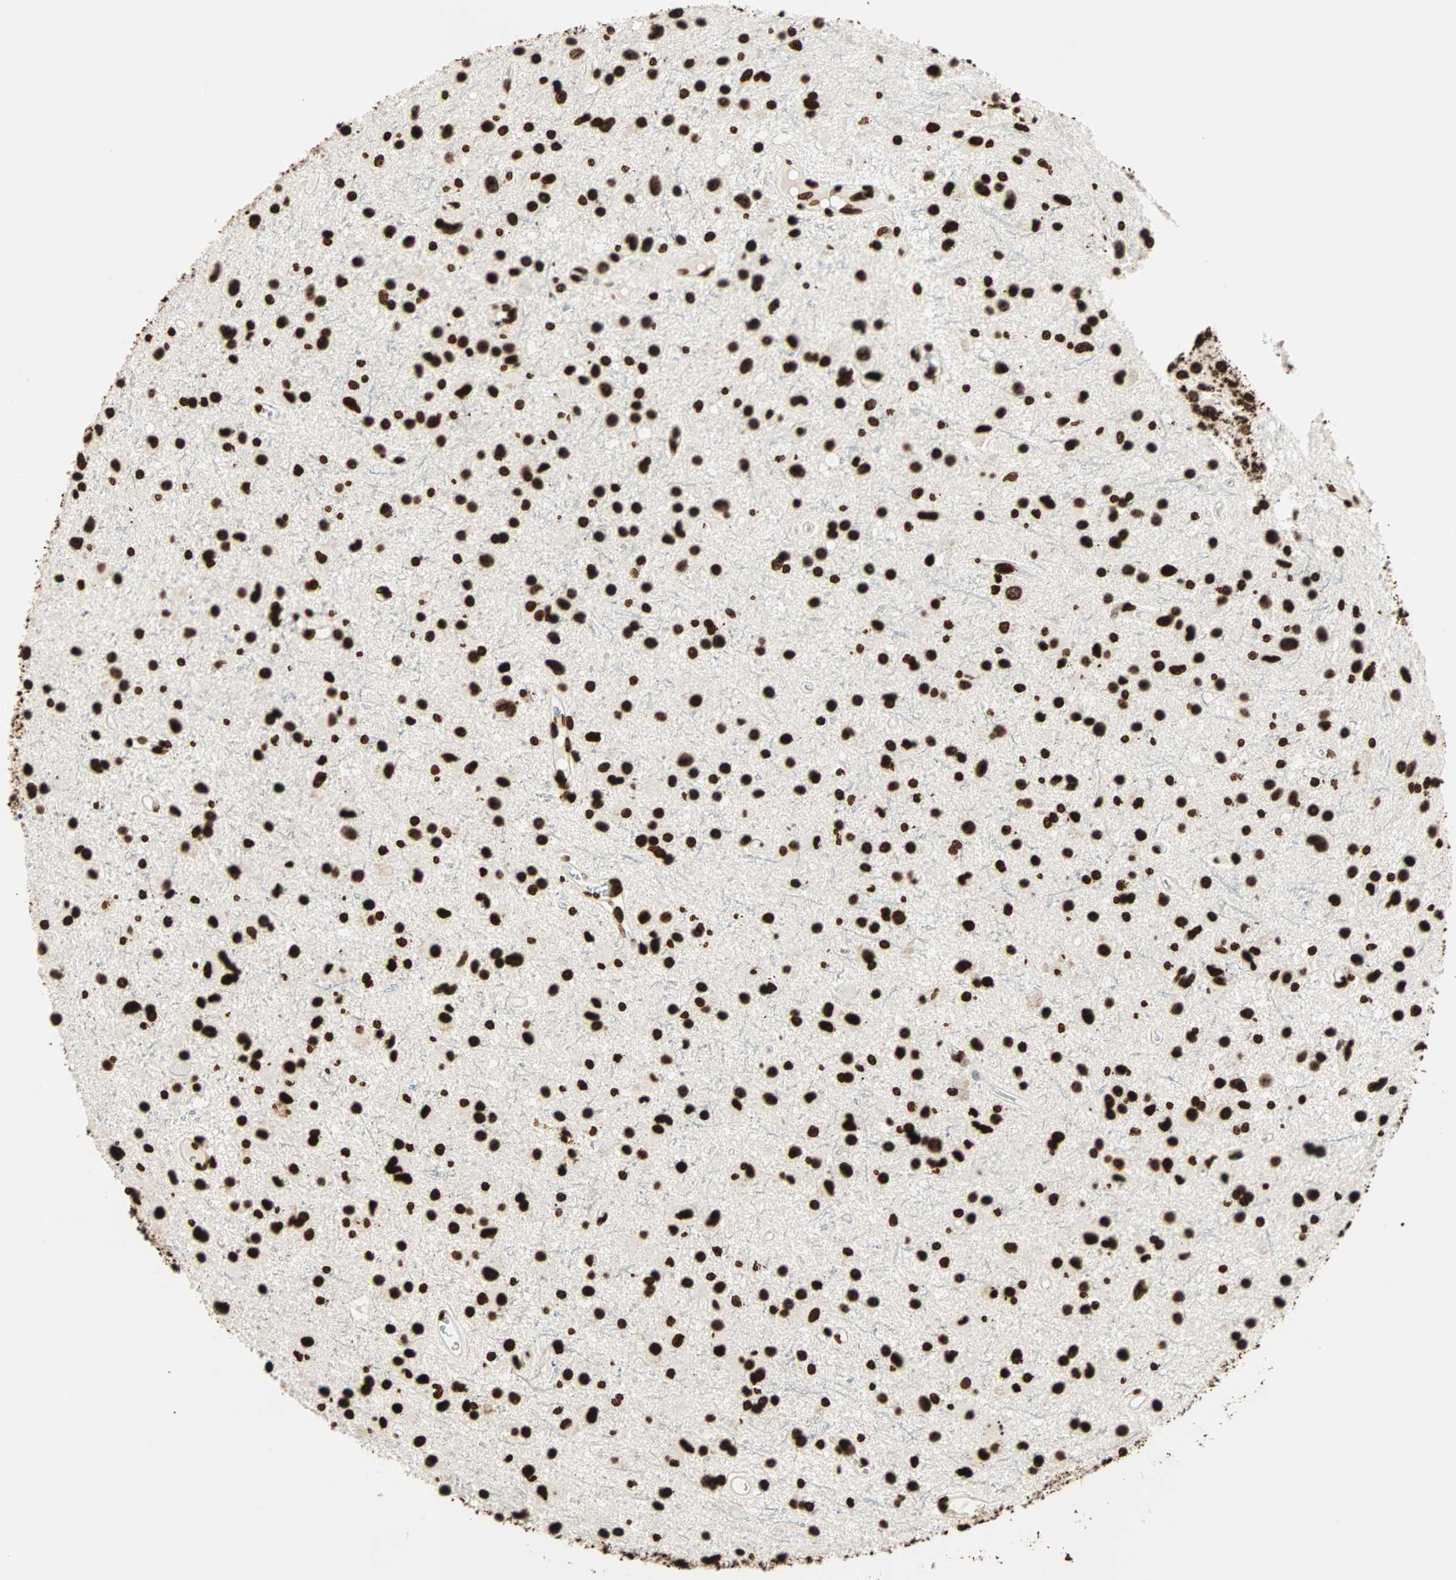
{"staining": {"intensity": "strong", "quantity": ">75%", "location": "nuclear"}, "tissue": "glioma", "cell_type": "Tumor cells", "image_type": "cancer", "snomed": [{"axis": "morphology", "description": "Glioma, malignant, Low grade"}, {"axis": "topography", "description": "Brain"}], "caption": "Low-grade glioma (malignant) stained with DAB (3,3'-diaminobenzidine) IHC reveals high levels of strong nuclear staining in approximately >75% of tumor cells.", "gene": "GLI2", "patient": {"sex": "male", "age": 58}}